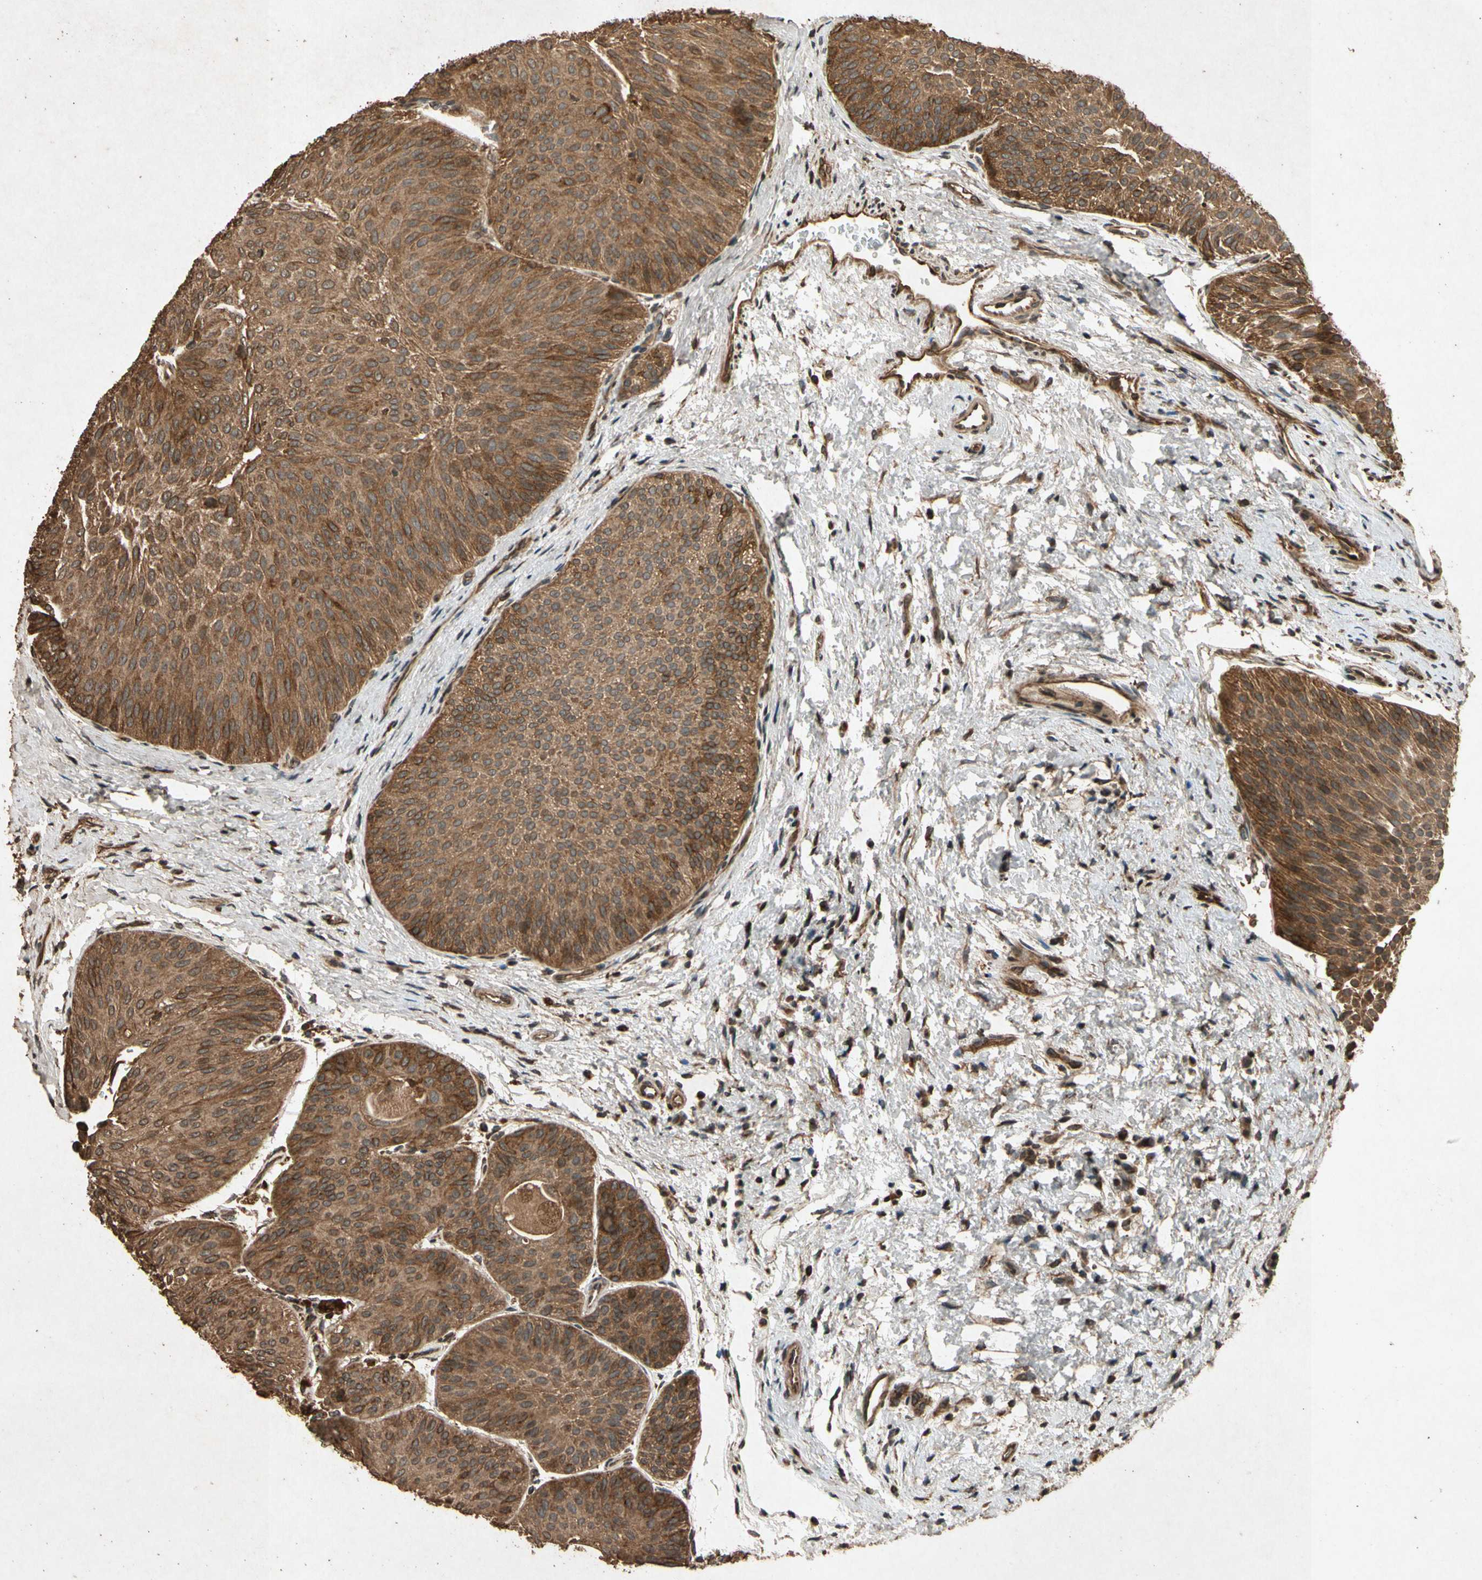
{"staining": {"intensity": "strong", "quantity": ">75%", "location": "cytoplasmic/membranous"}, "tissue": "urothelial cancer", "cell_type": "Tumor cells", "image_type": "cancer", "snomed": [{"axis": "morphology", "description": "Urothelial carcinoma, Low grade"}, {"axis": "topography", "description": "Urinary bladder"}], "caption": "The image displays immunohistochemical staining of urothelial carcinoma (low-grade). There is strong cytoplasmic/membranous positivity is appreciated in about >75% of tumor cells. The staining is performed using DAB (3,3'-diaminobenzidine) brown chromogen to label protein expression. The nuclei are counter-stained blue using hematoxylin.", "gene": "TXN2", "patient": {"sex": "female", "age": 60}}